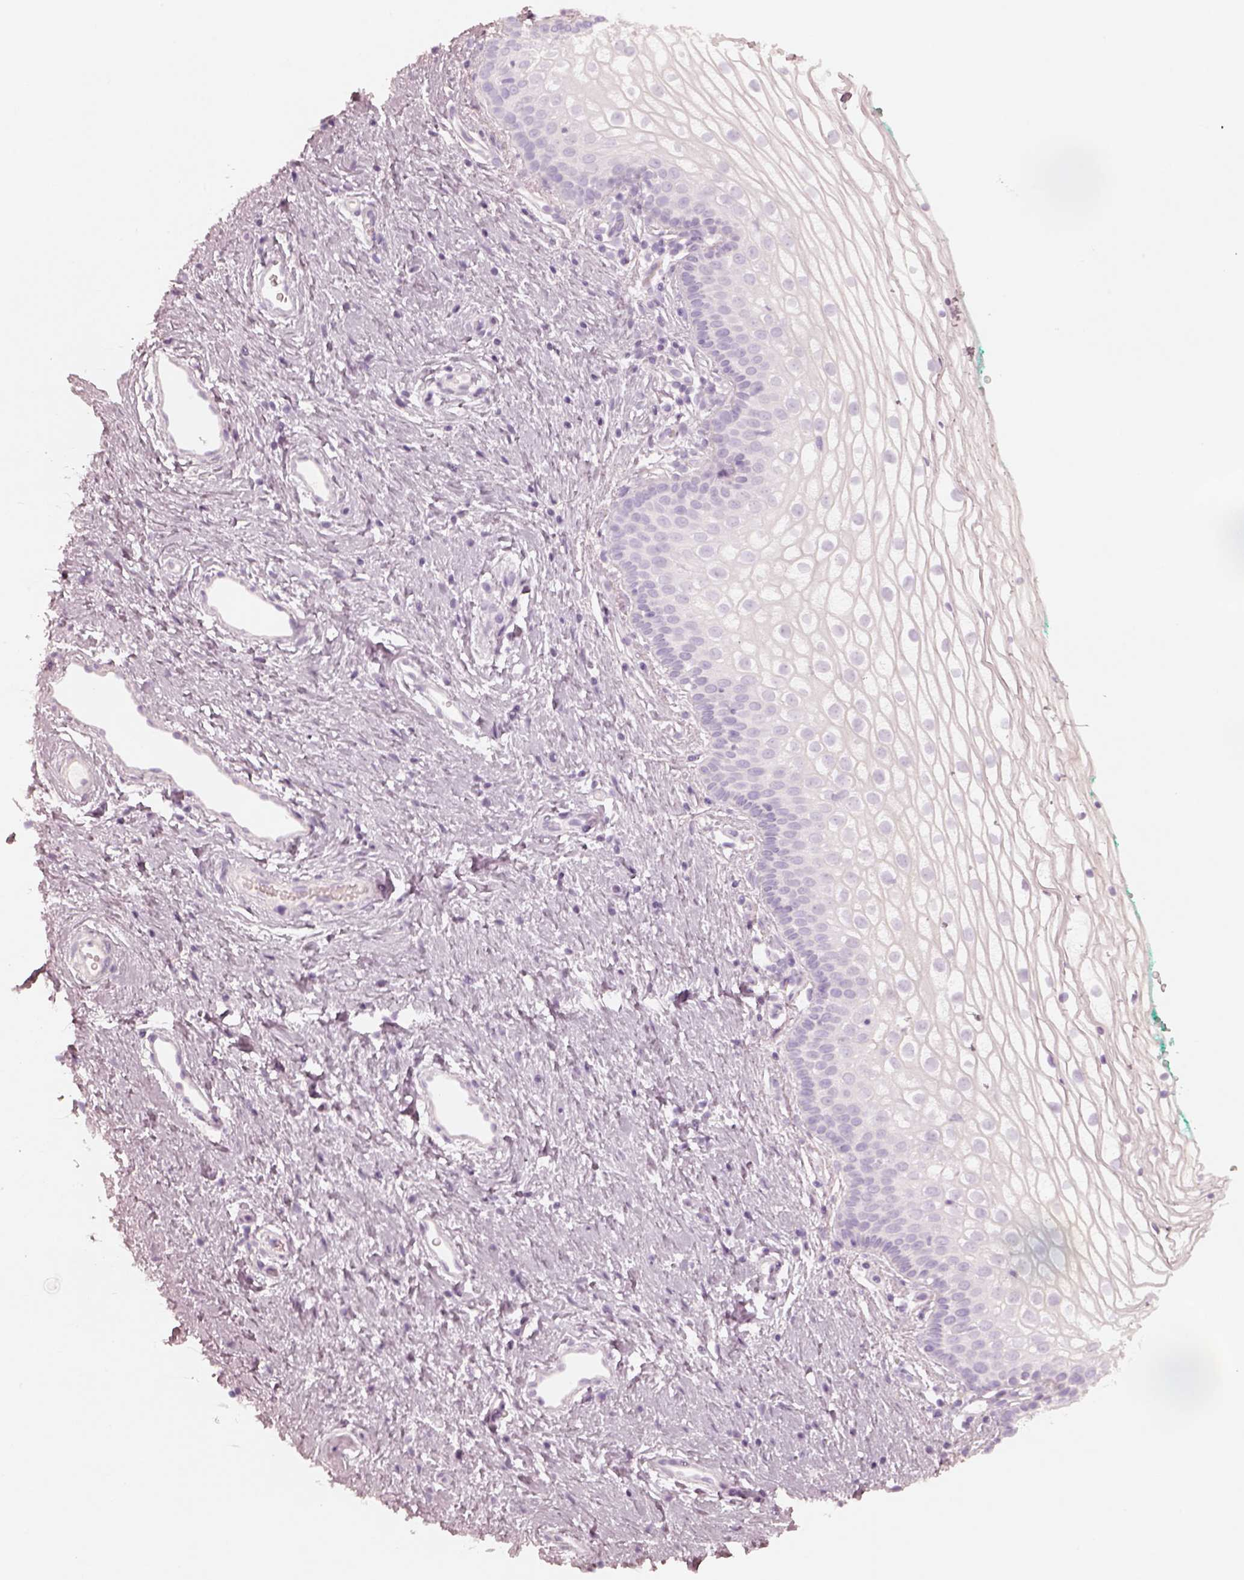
{"staining": {"intensity": "negative", "quantity": "none", "location": "none"}, "tissue": "vagina", "cell_type": "Squamous epithelial cells", "image_type": "normal", "snomed": [{"axis": "morphology", "description": "Normal tissue, NOS"}, {"axis": "topography", "description": "Vagina"}], "caption": "IHC of normal human vagina shows no expression in squamous epithelial cells. (DAB IHC visualized using brightfield microscopy, high magnification).", "gene": "KRT82", "patient": {"sex": "female", "age": 36}}